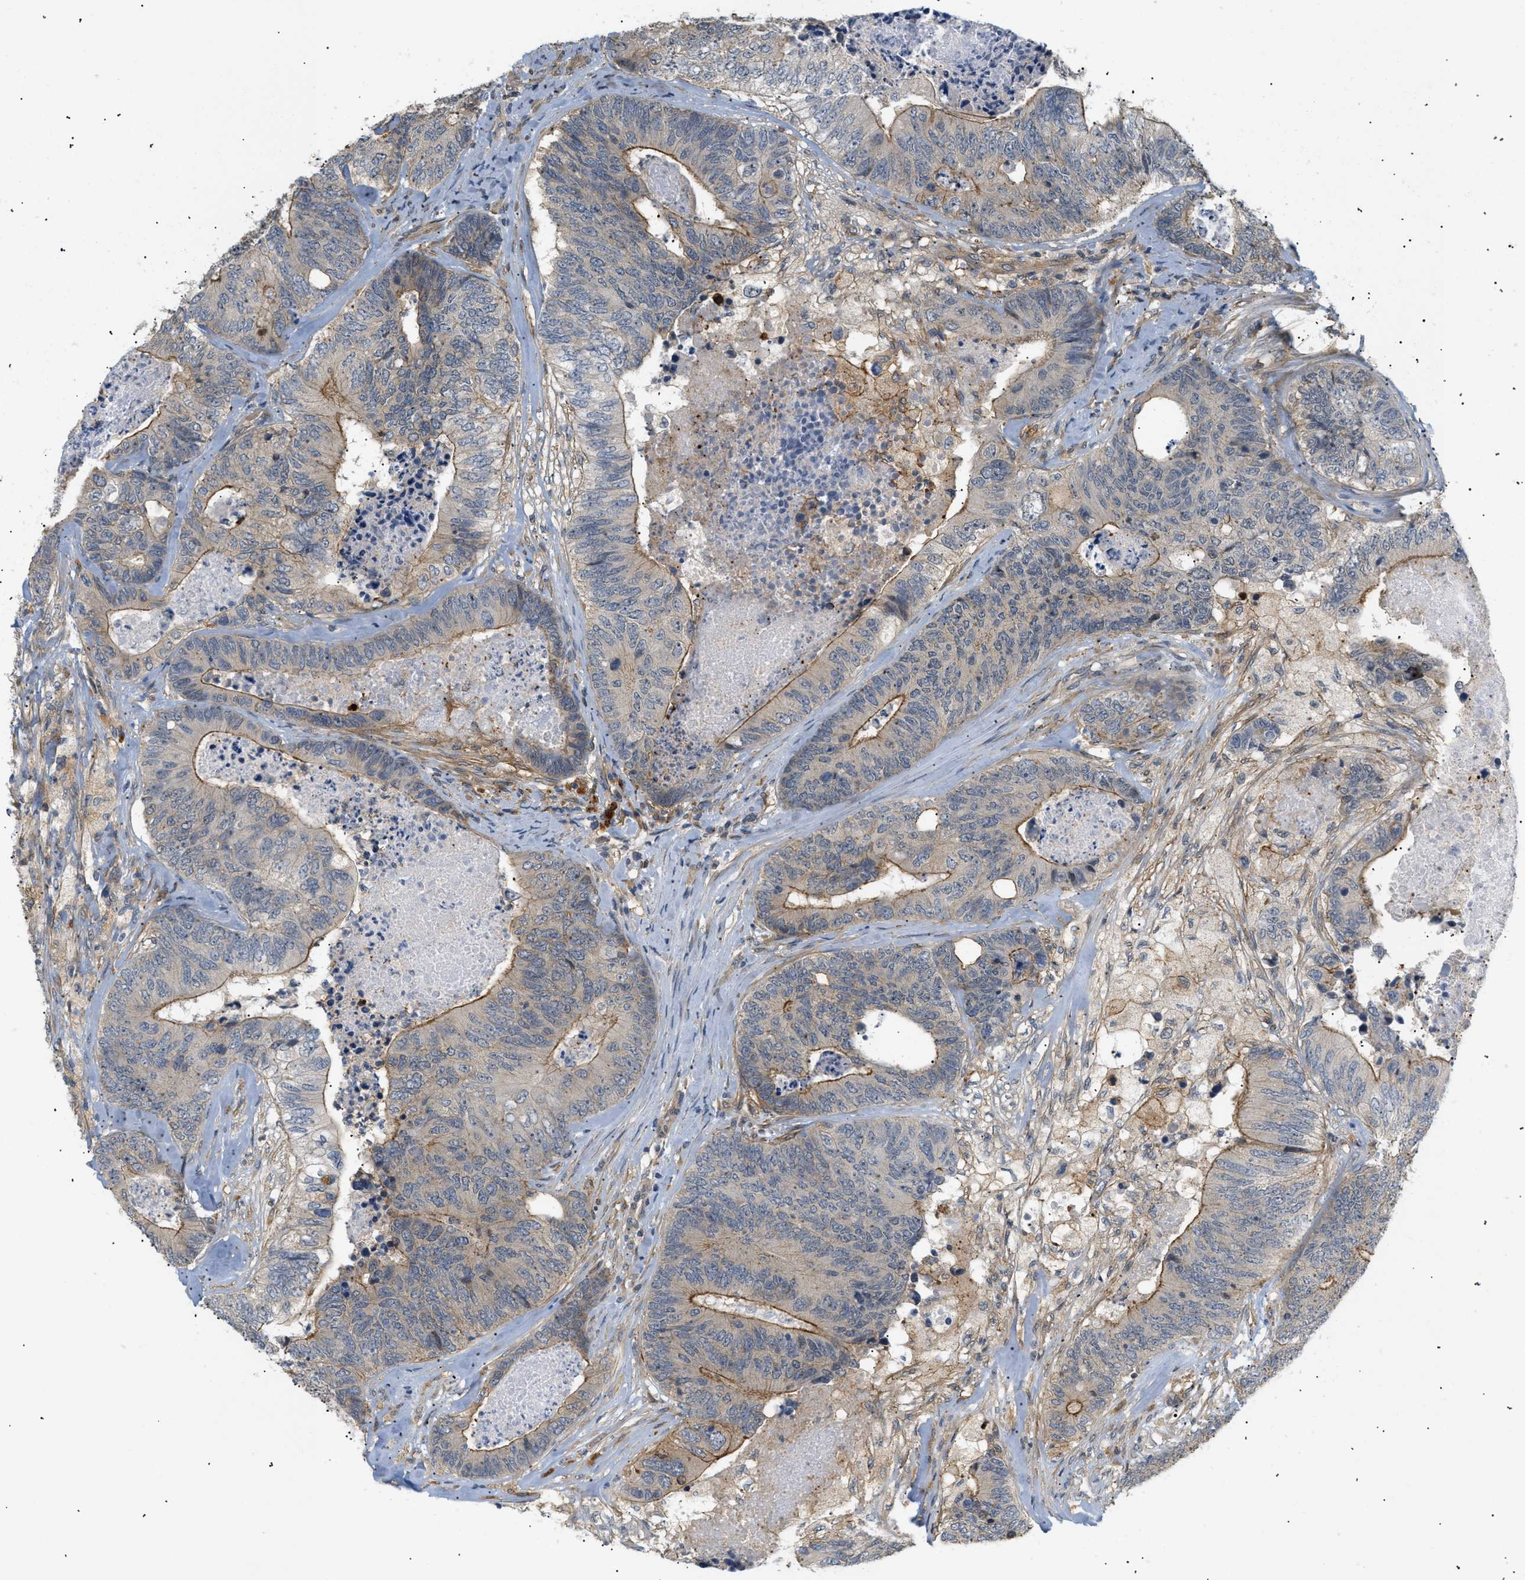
{"staining": {"intensity": "moderate", "quantity": "<25%", "location": "cytoplasmic/membranous"}, "tissue": "colorectal cancer", "cell_type": "Tumor cells", "image_type": "cancer", "snomed": [{"axis": "morphology", "description": "Adenocarcinoma, NOS"}, {"axis": "topography", "description": "Colon"}], "caption": "Protein positivity by immunohistochemistry exhibits moderate cytoplasmic/membranous expression in approximately <25% of tumor cells in colorectal adenocarcinoma.", "gene": "CORO2B", "patient": {"sex": "female", "age": 67}}